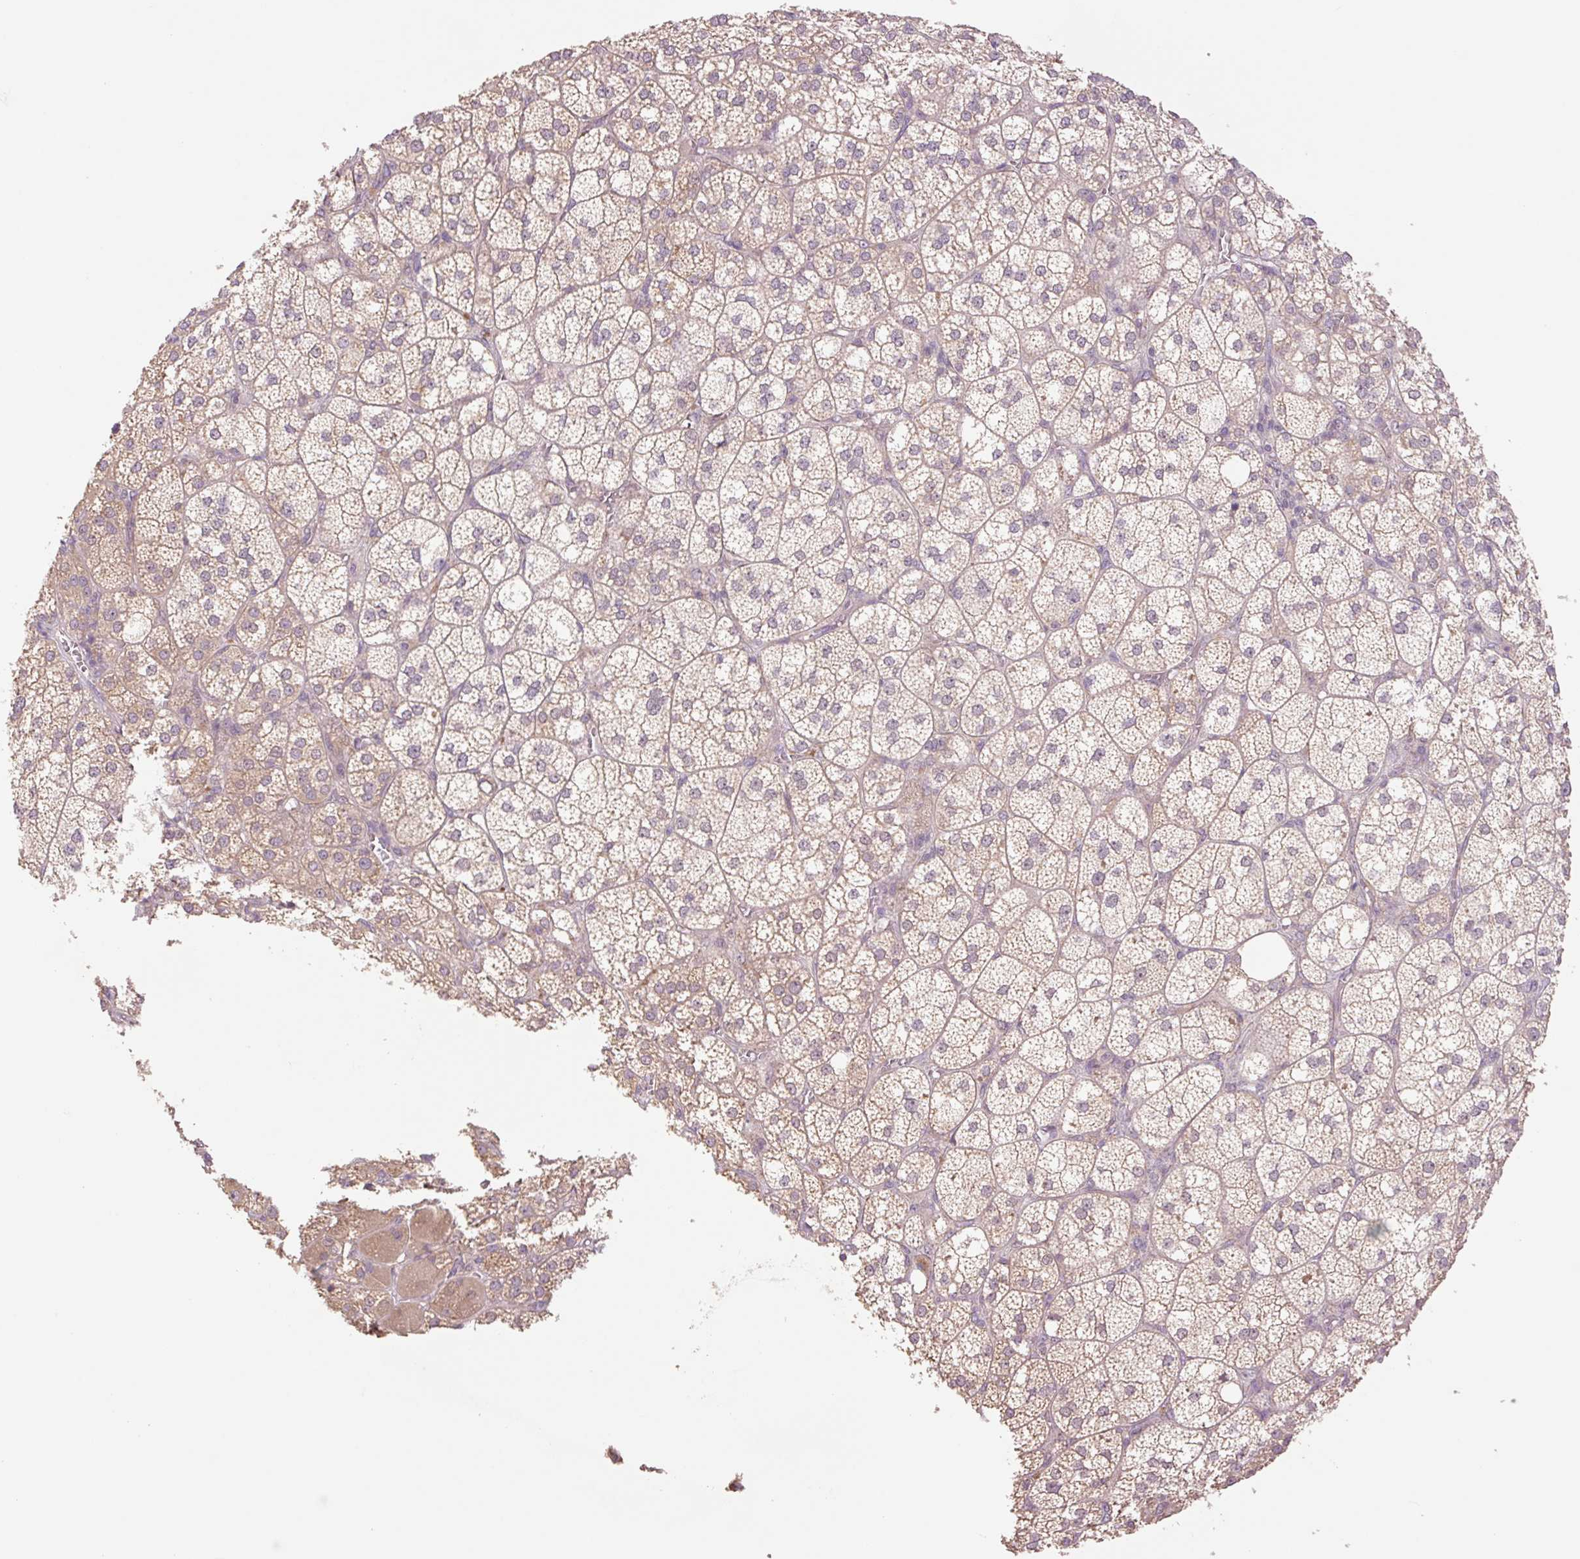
{"staining": {"intensity": "moderate", "quantity": "25%-75%", "location": "cytoplasmic/membranous"}, "tissue": "adrenal gland", "cell_type": "Glandular cells", "image_type": "normal", "snomed": [{"axis": "morphology", "description": "Normal tissue, NOS"}, {"axis": "topography", "description": "Adrenal gland"}], "caption": "About 25%-75% of glandular cells in normal adrenal gland show moderate cytoplasmic/membranous protein positivity as visualized by brown immunohistochemical staining.", "gene": "YJU2B", "patient": {"sex": "female", "age": 60}}